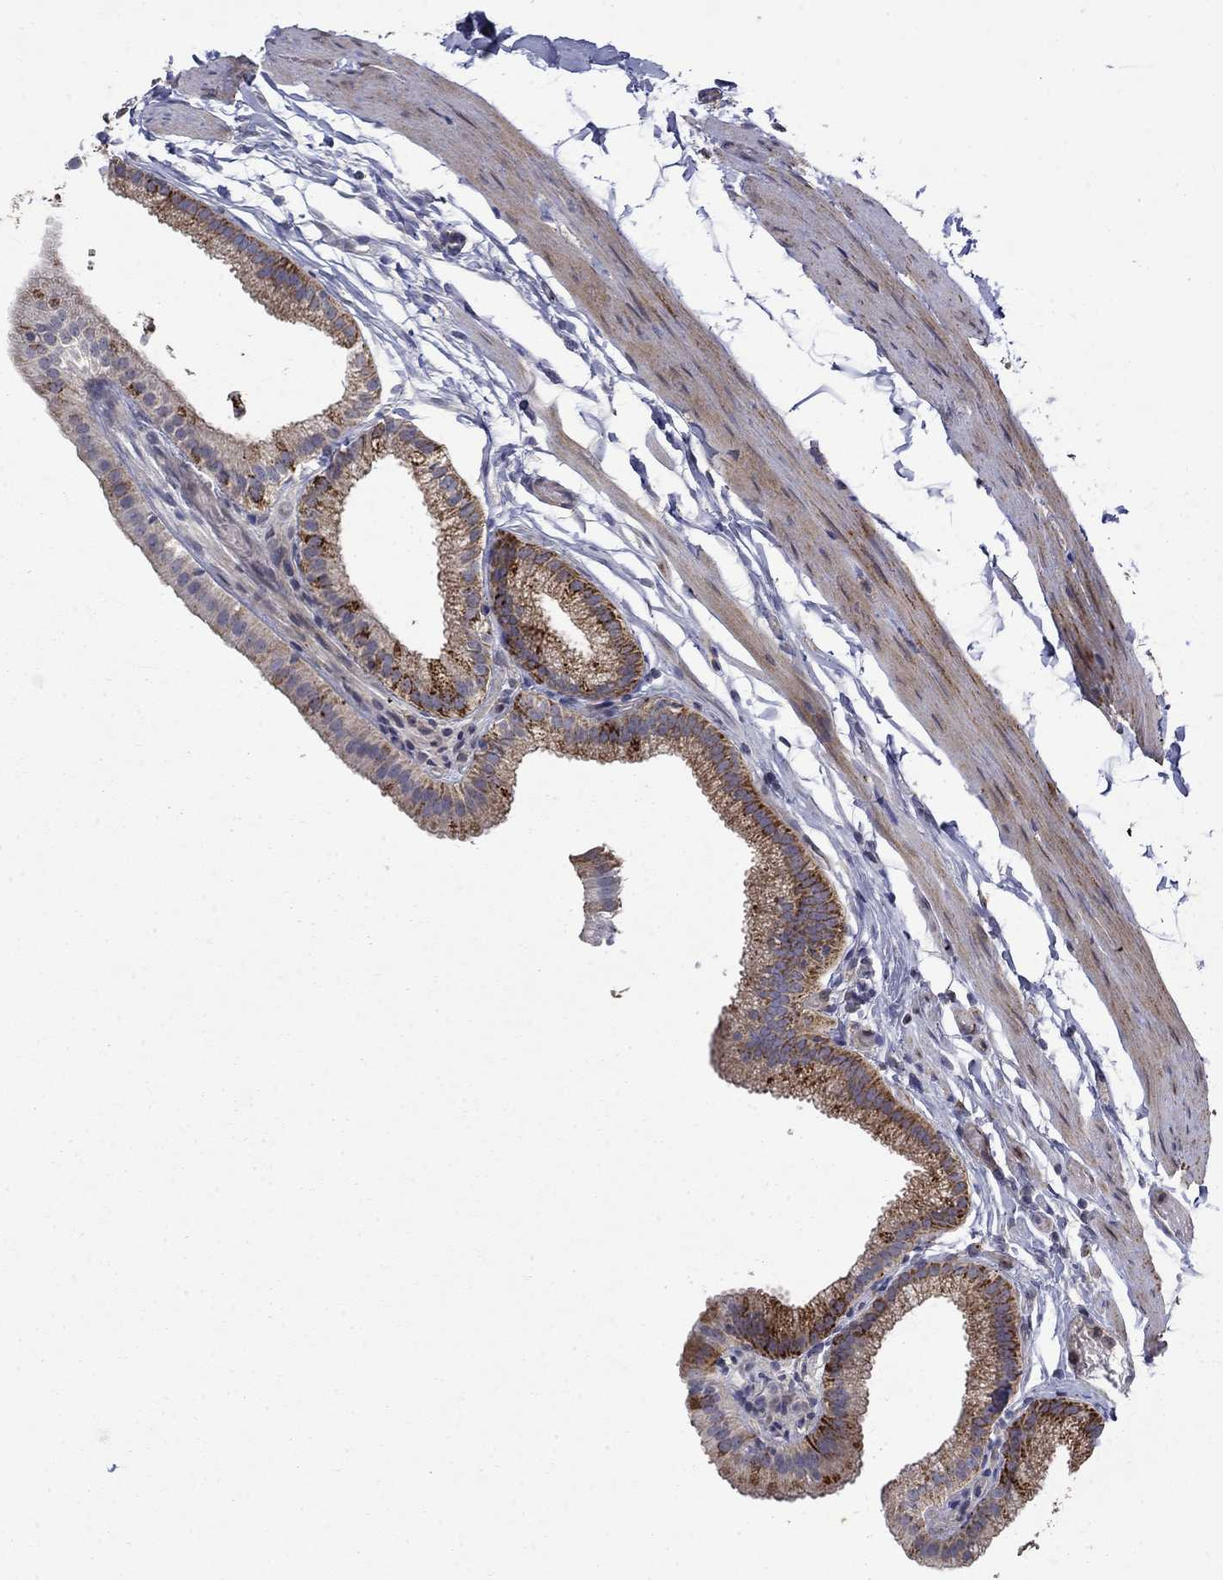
{"staining": {"intensity": "strong", "quantity": ">75%", "location": "cytoplasmic/membranous"}, "tissue": "gallbladder", "cell_type": "Glandular cells", "image_type": "normal", "snomed": [{"axis": "morphology", "description": "Normal tissue, NOS"}, {"axis": "topography", "description": "Gallbladder"}], "caption": "This image shows unremarkable gallbladder stained with immunohistochemistry (IHC) to label a protein in brown. The cytoplasmic/membranous of glandular cells show strong positivity for the protein. Nuclei are counter-stained blue.", "gene": "PCBP3", "patient": {"sex": "female", "age": 45}}